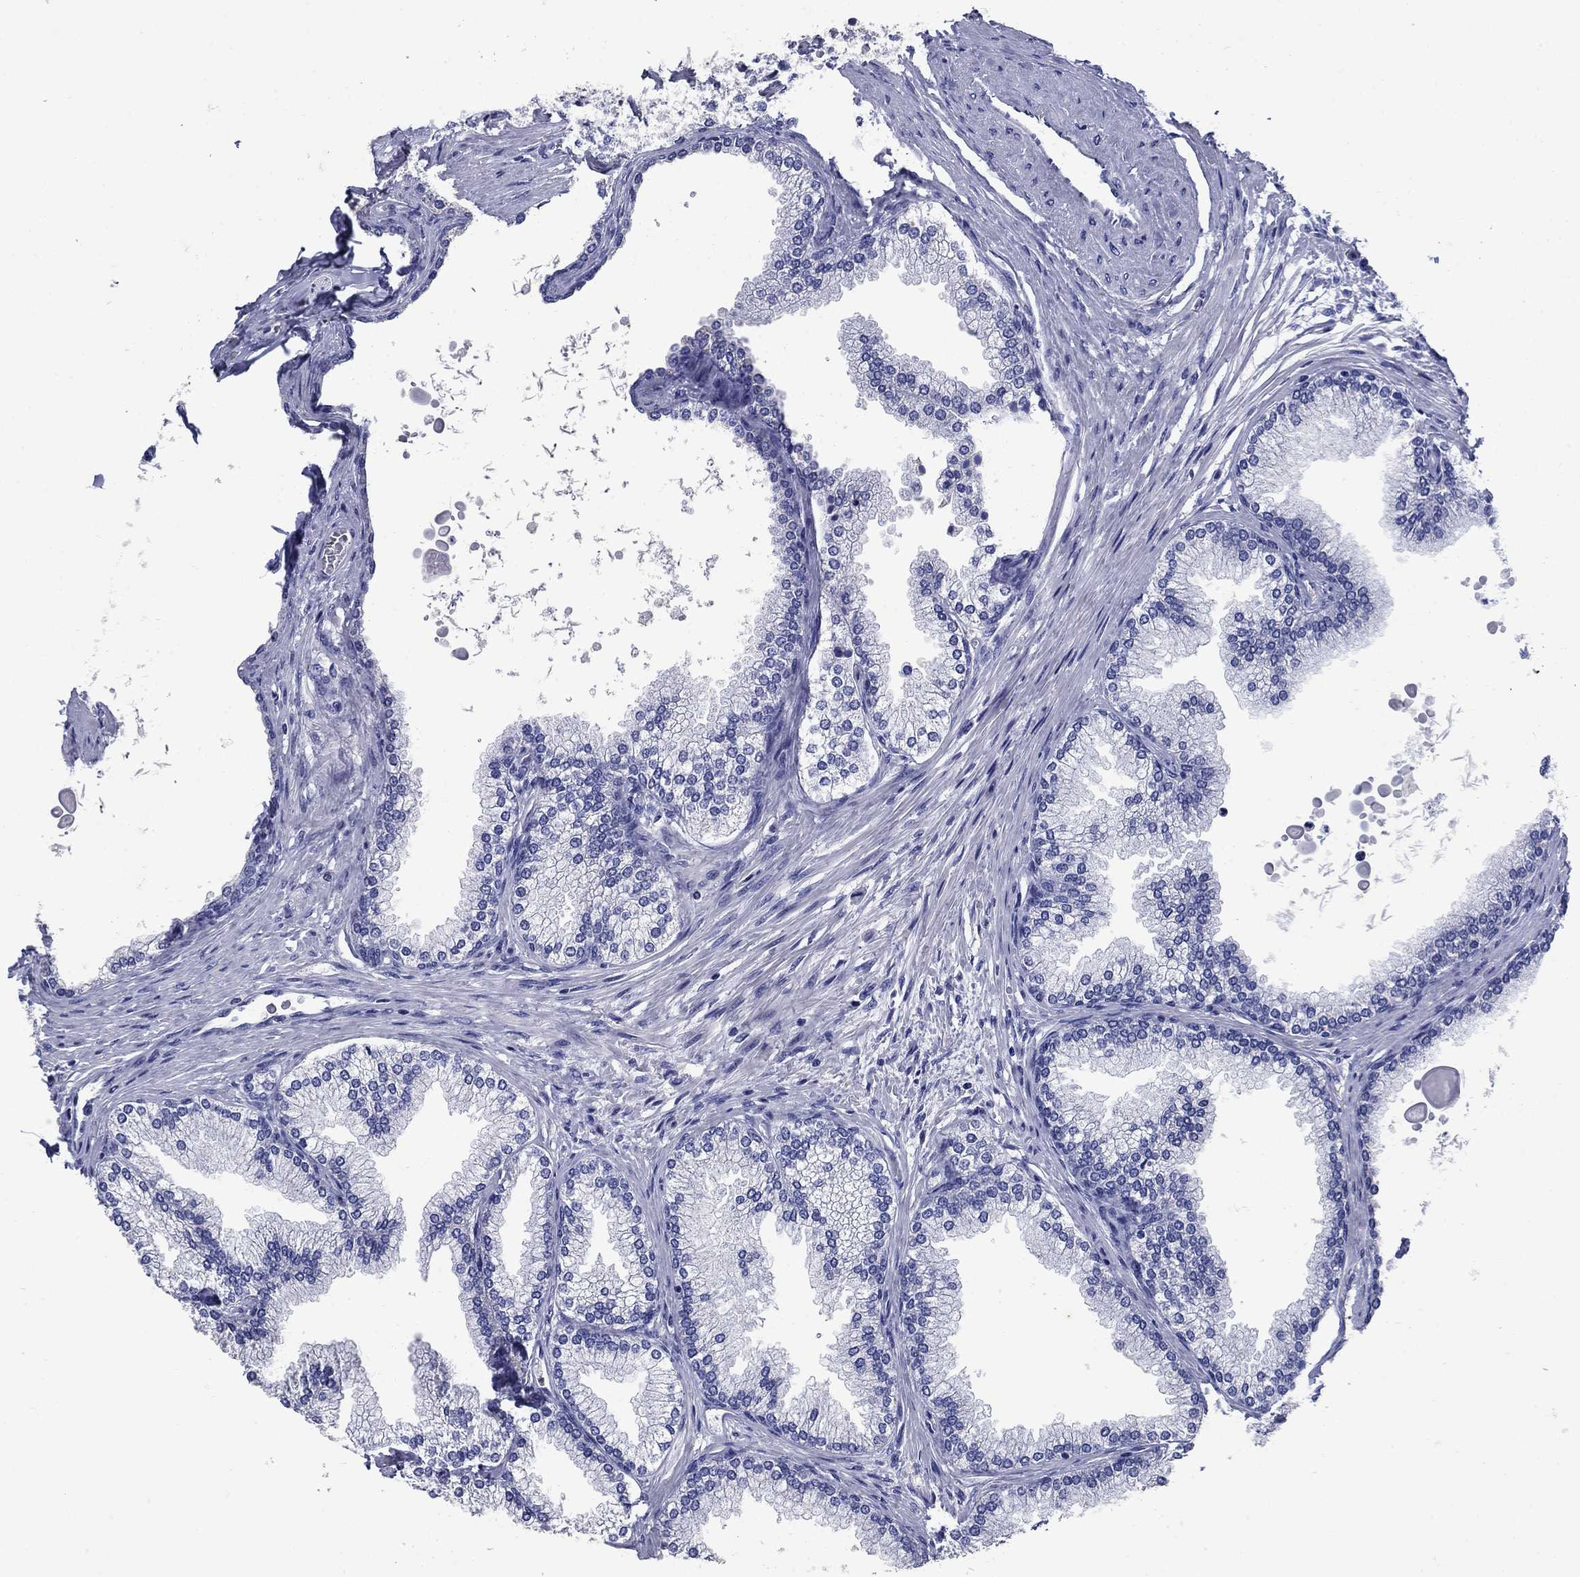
{"staining": {"intensity": "negative", "quantity": "none", "location": "none"}, "tissue": "prostate", "cell_type": "Glandular cells", "image_type": "normal", "snomed": [{"axis": "morphology", "description": "Normal tissue, NOS"}, {"axis": "topography", "description": "Prostate"}], "caption": "IHC micrograph of benign human prostate stained for a protein (brown), which shows no staining in glandular cells.", "gene": "CD1A", "patient": {"sex": "male", "age": 72}}